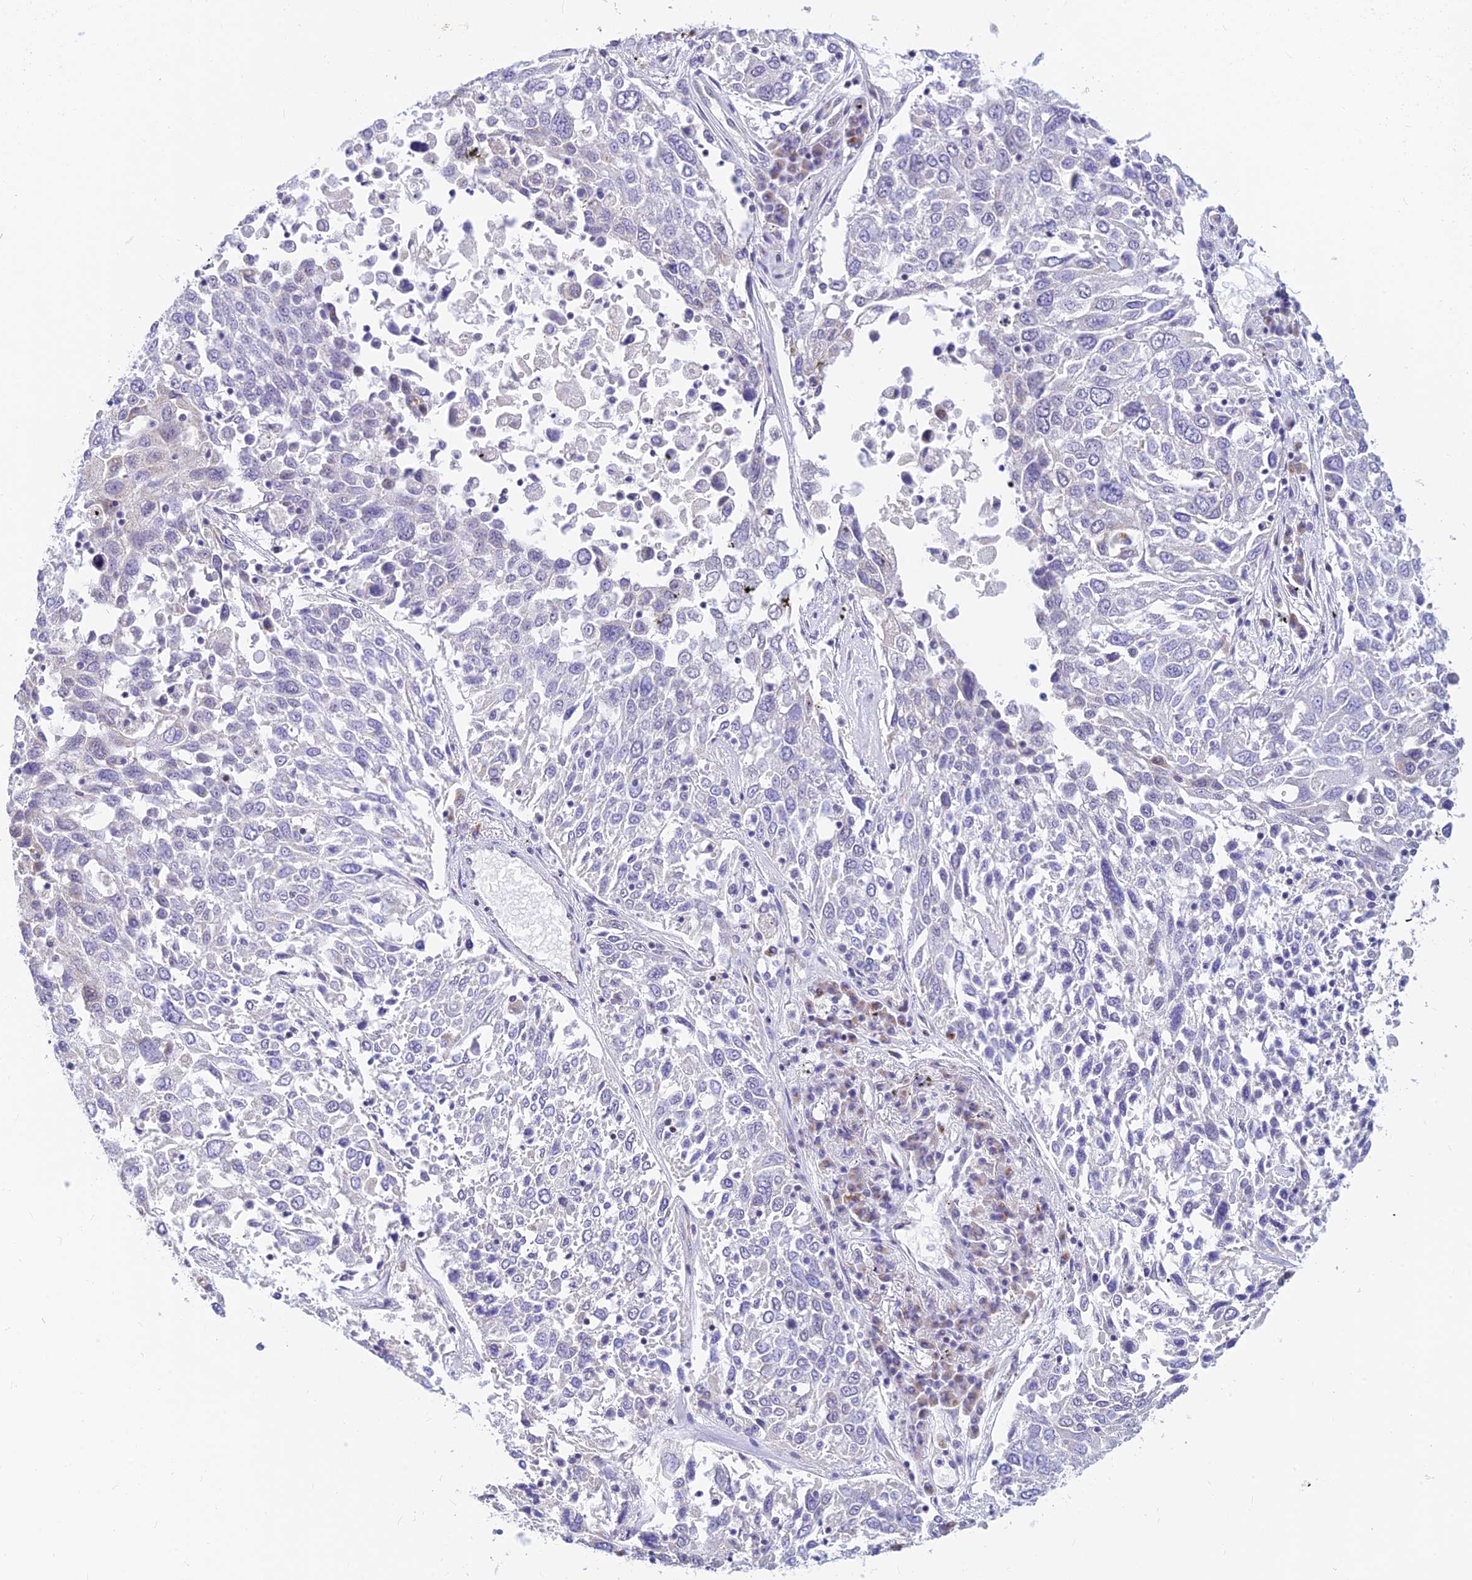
{"staining": {"intensity": "negative", "quantity": "none", "location": "none"}, "tissue": "lung cancer", "cell_type": "Tumor cells", "image_type": "cancer", "snomed": [{"axis": "morphology", "description": "Squamous cell carcinoma, NOS"}, {"axis": "topography", "description": "Lung"}], "caption": "Immunohistochemical staining of lung squamous cell carcinoma exhibits no significant staining in tumor cells.", "gene": "INKA1", "patient": {"sex": "male", "age": 65}}